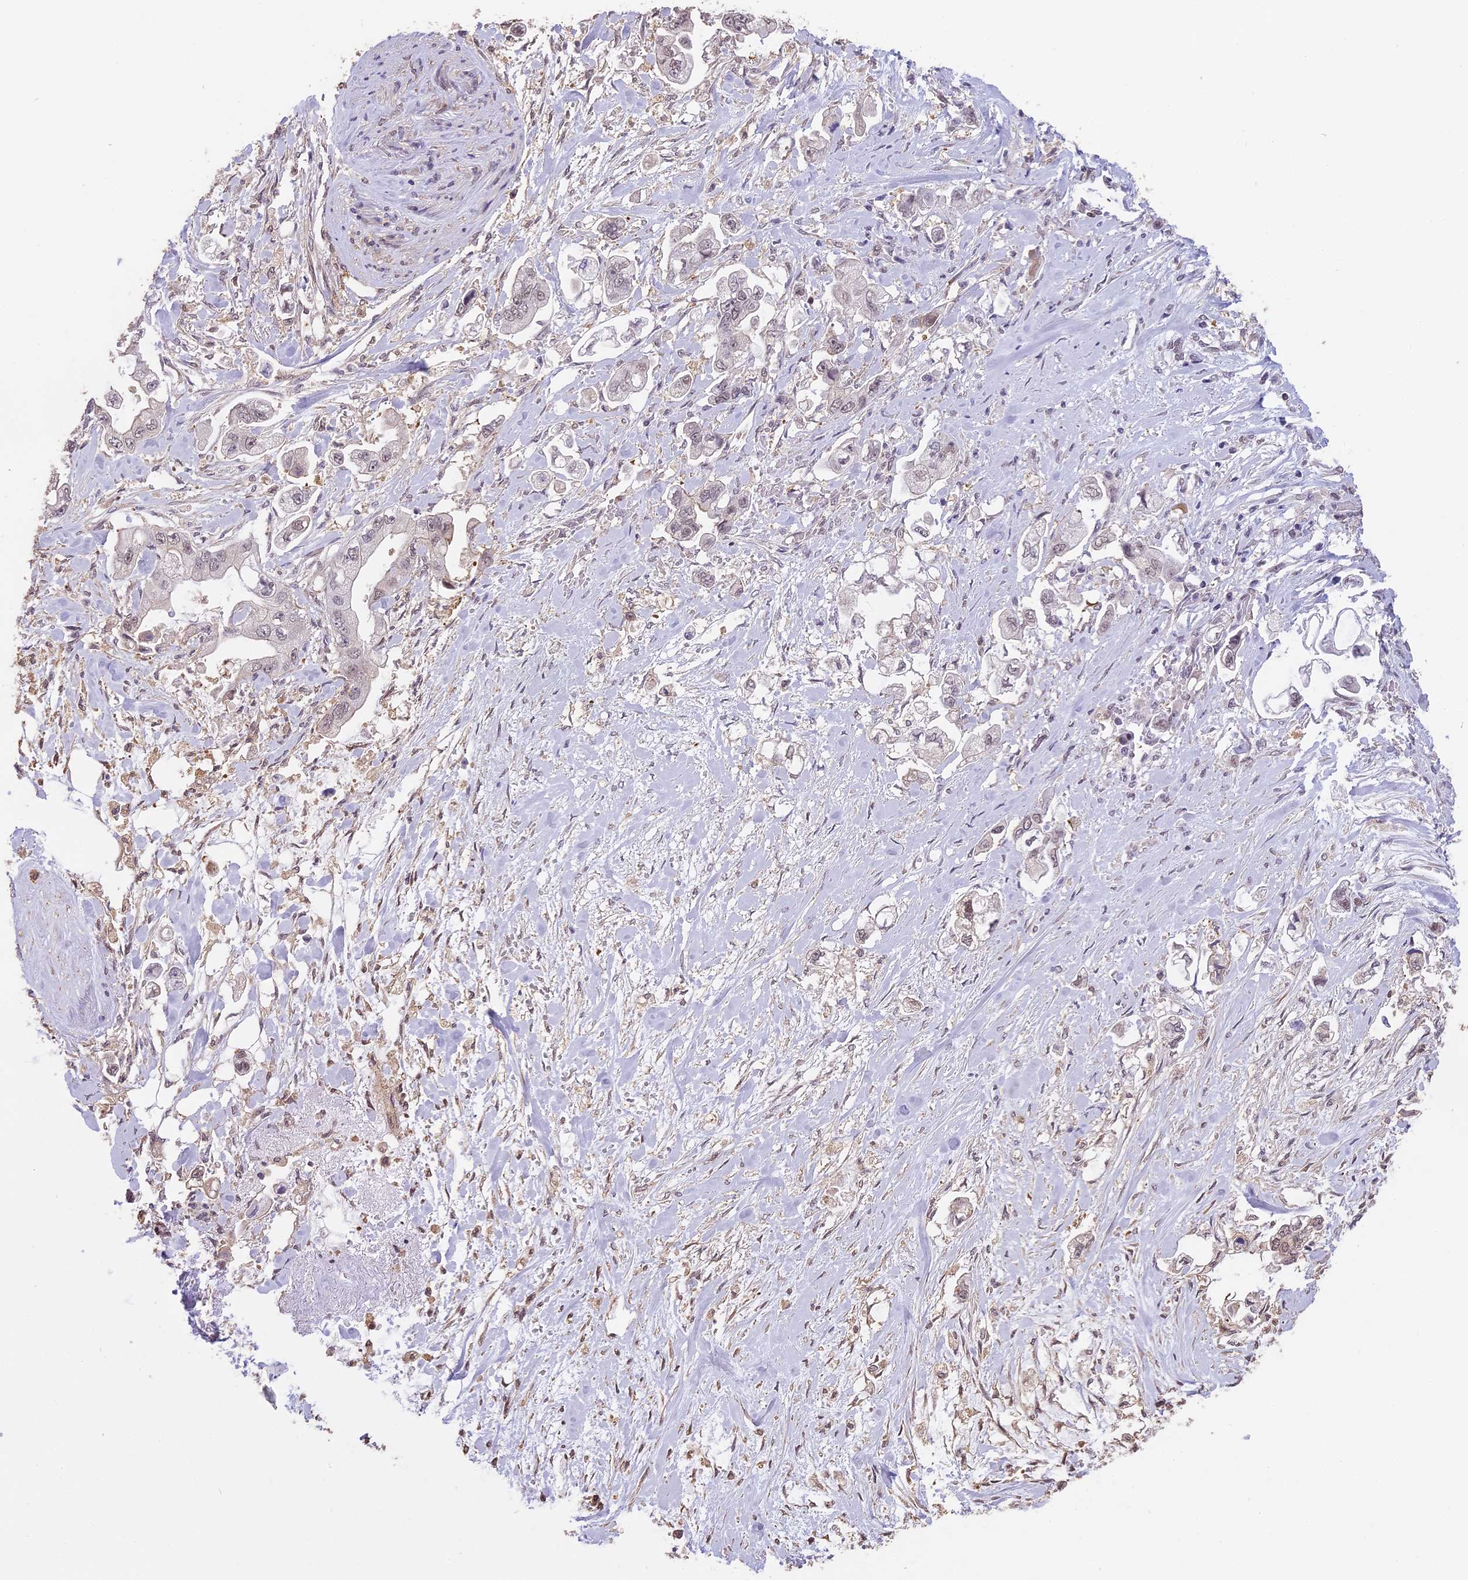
{"staining": {"intensity": "weak", "quantity": "25%-75%", "location": "nuclear"}, "tissue": "stomach cancer", "cell_type": "Tumor cells", "image_type": "cancer", "snomed": [{"axis": "morphology", "description": "Adenocarcinoma, NOS"}, {"axis": "topography", "description": "Stomach"}], "caption": "Human stomach cancer stained with a brown dye demonstrates weak nuclear positive positivity in approximately 25%-75% of tumor cells.", "gene": "TIGD7", "patient": {"sex": "male", "age": 62}}